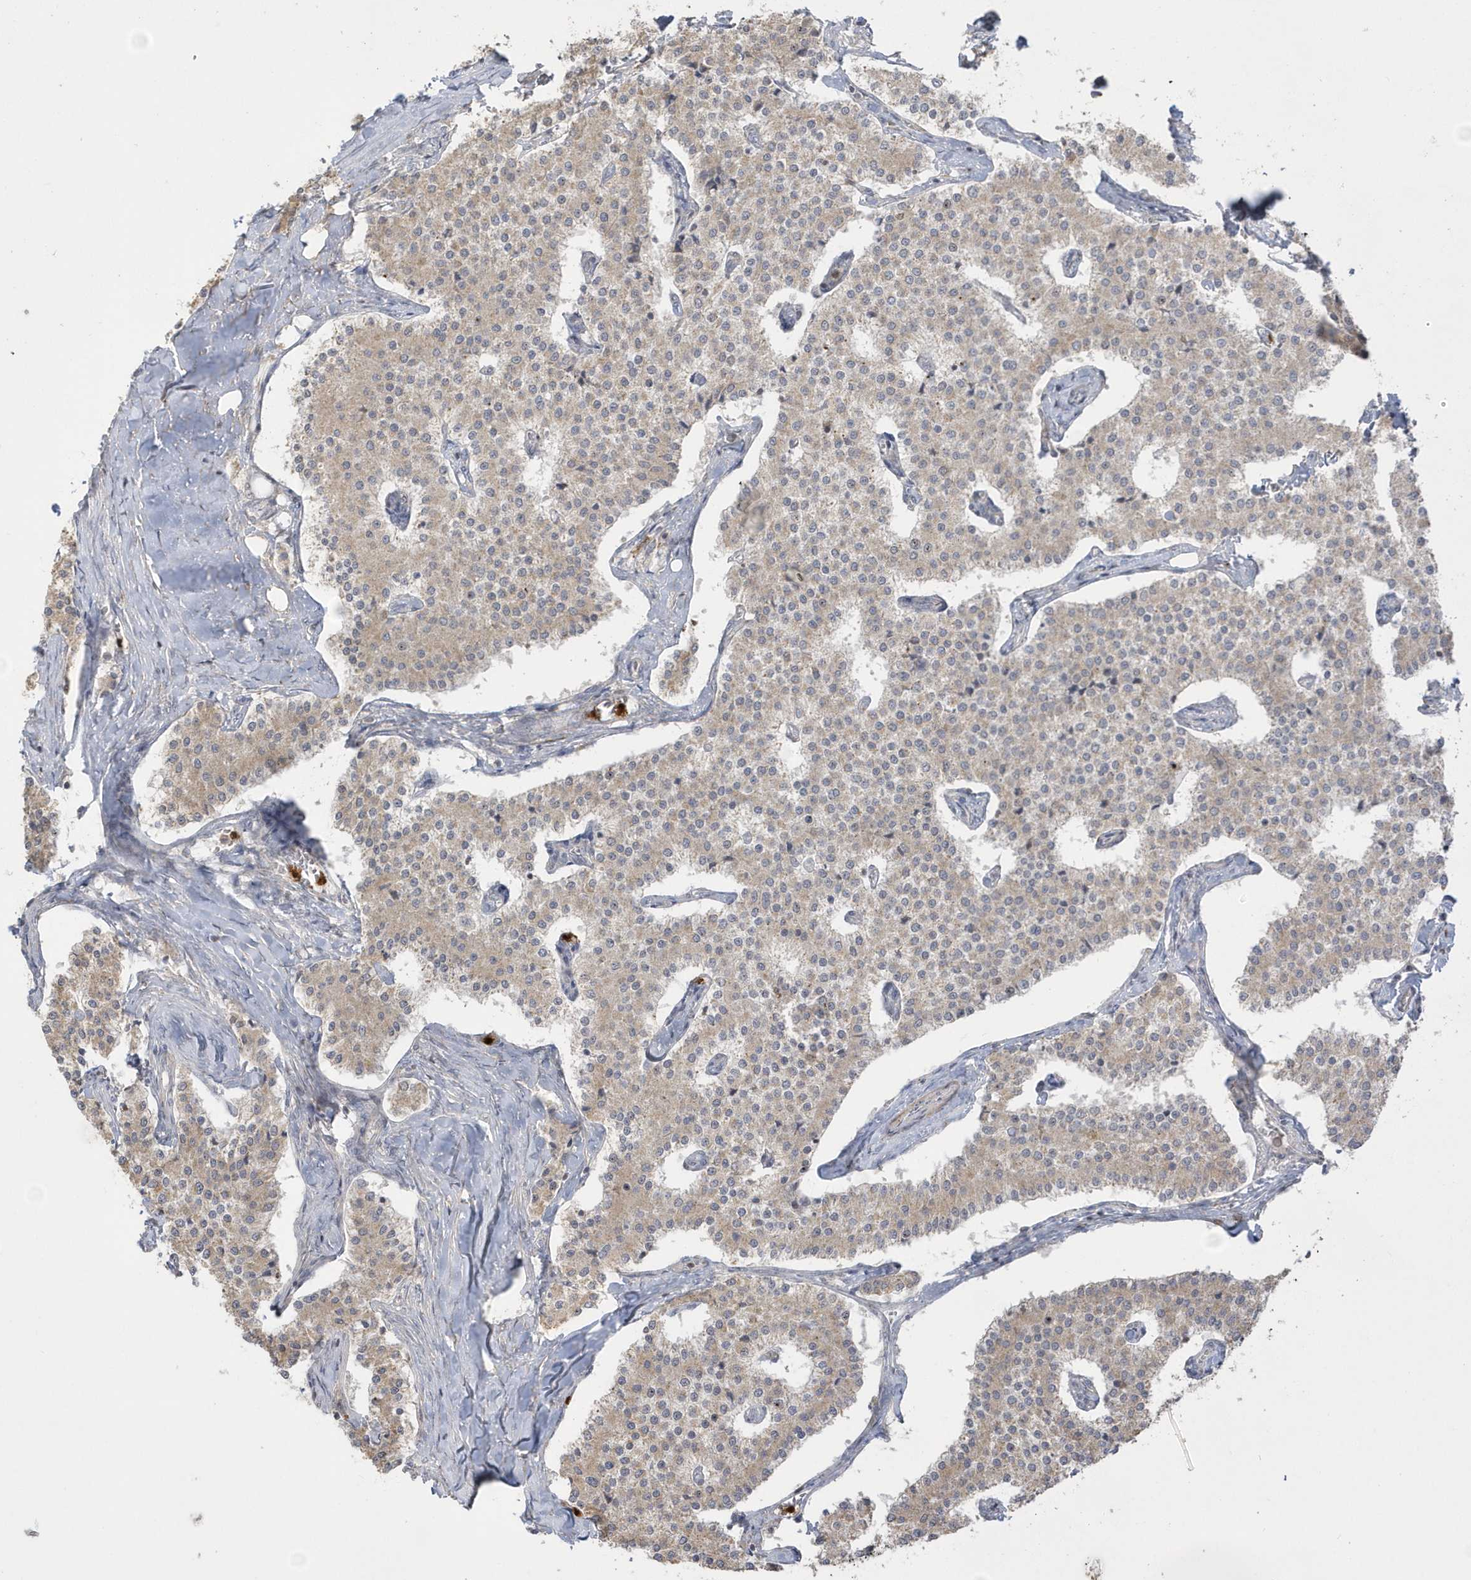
{"staining": {"intensity": "weak", "quantity": ">75%", "location": "cytoplasmic/membranous"}, "tissue": "carcinoid", "cell_type": "Tumor cells", "image_type": "cancer", "snomed": [{"axis": "morphology", "description": "Carcinoid, malignant, NOS"}, {"axis": "topography", "description": "Colon"}], "caption": "This photomicrograph demonstrates immunohistochemistry (IHC) staining of human carcinoid, with low weak cytoplasmic/membranous expression in about >75% of tumor cells.", "gene": "NAF1", "patient": {"sex": "female", "age": 52}}